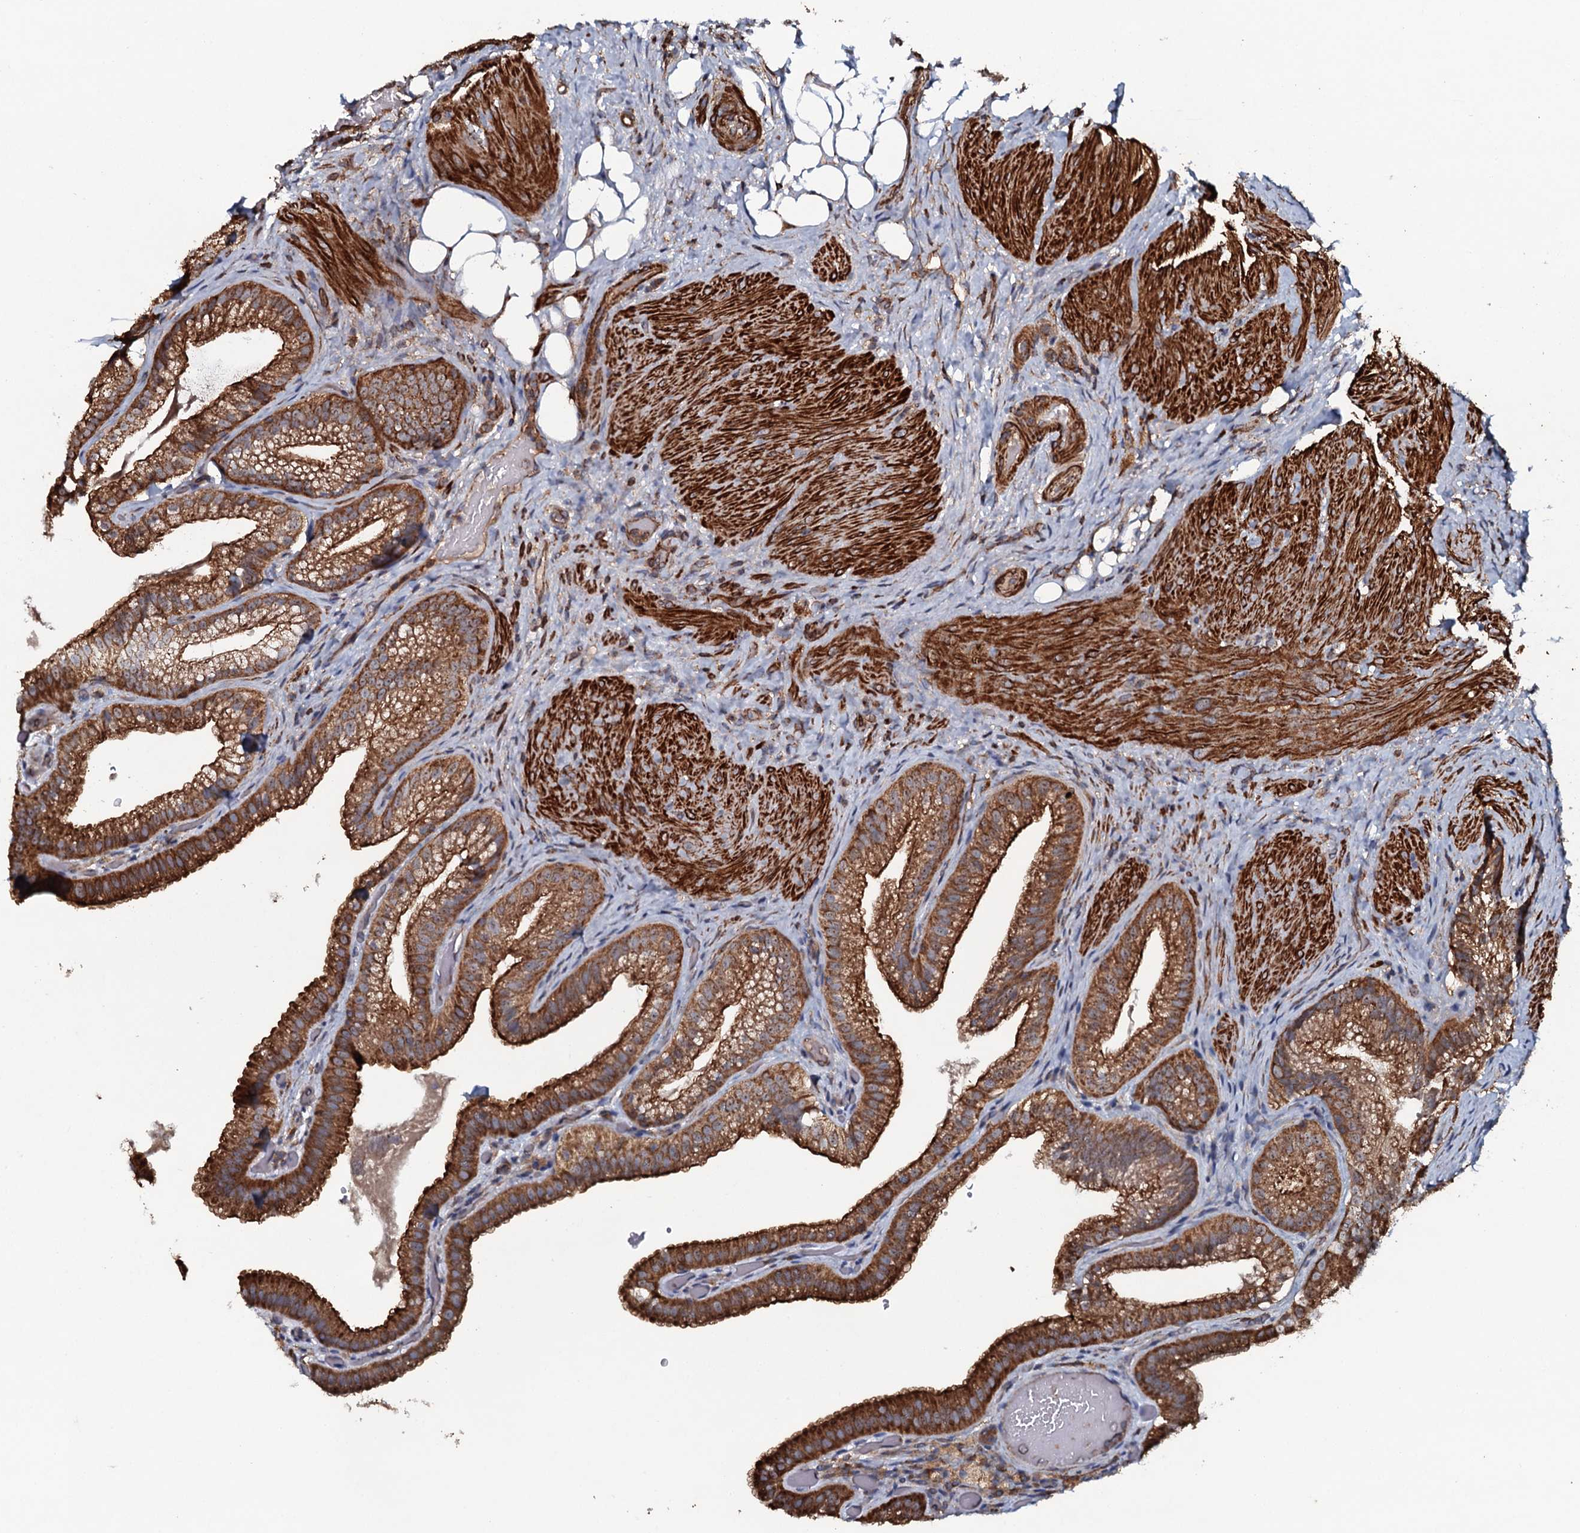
{"staining": {"intensity": "strong", "quantity": ">75%", "location": "cytoplasmic/membranous"}, "tissue": "gallbladder", "cell_type": "Glandular cells", "image_type": "normal", "snomed": [{"axis": "morphology", "description": "Normal tissue, NOS"}, {"axis": "morphology", "description": "Inflammation, NOS"}, {"axis": "topography", "description": "Gallbladder"}], "caption": "The immunohistochemical stain highlights strong cytoplasmic/membranous expression in glandular cells of unremarkable gallbladder. The protein is shown in brown color, while the nuclei are stained blue.", "gene": "VWA8", "patient": {"sex": "male", "age": 51}}